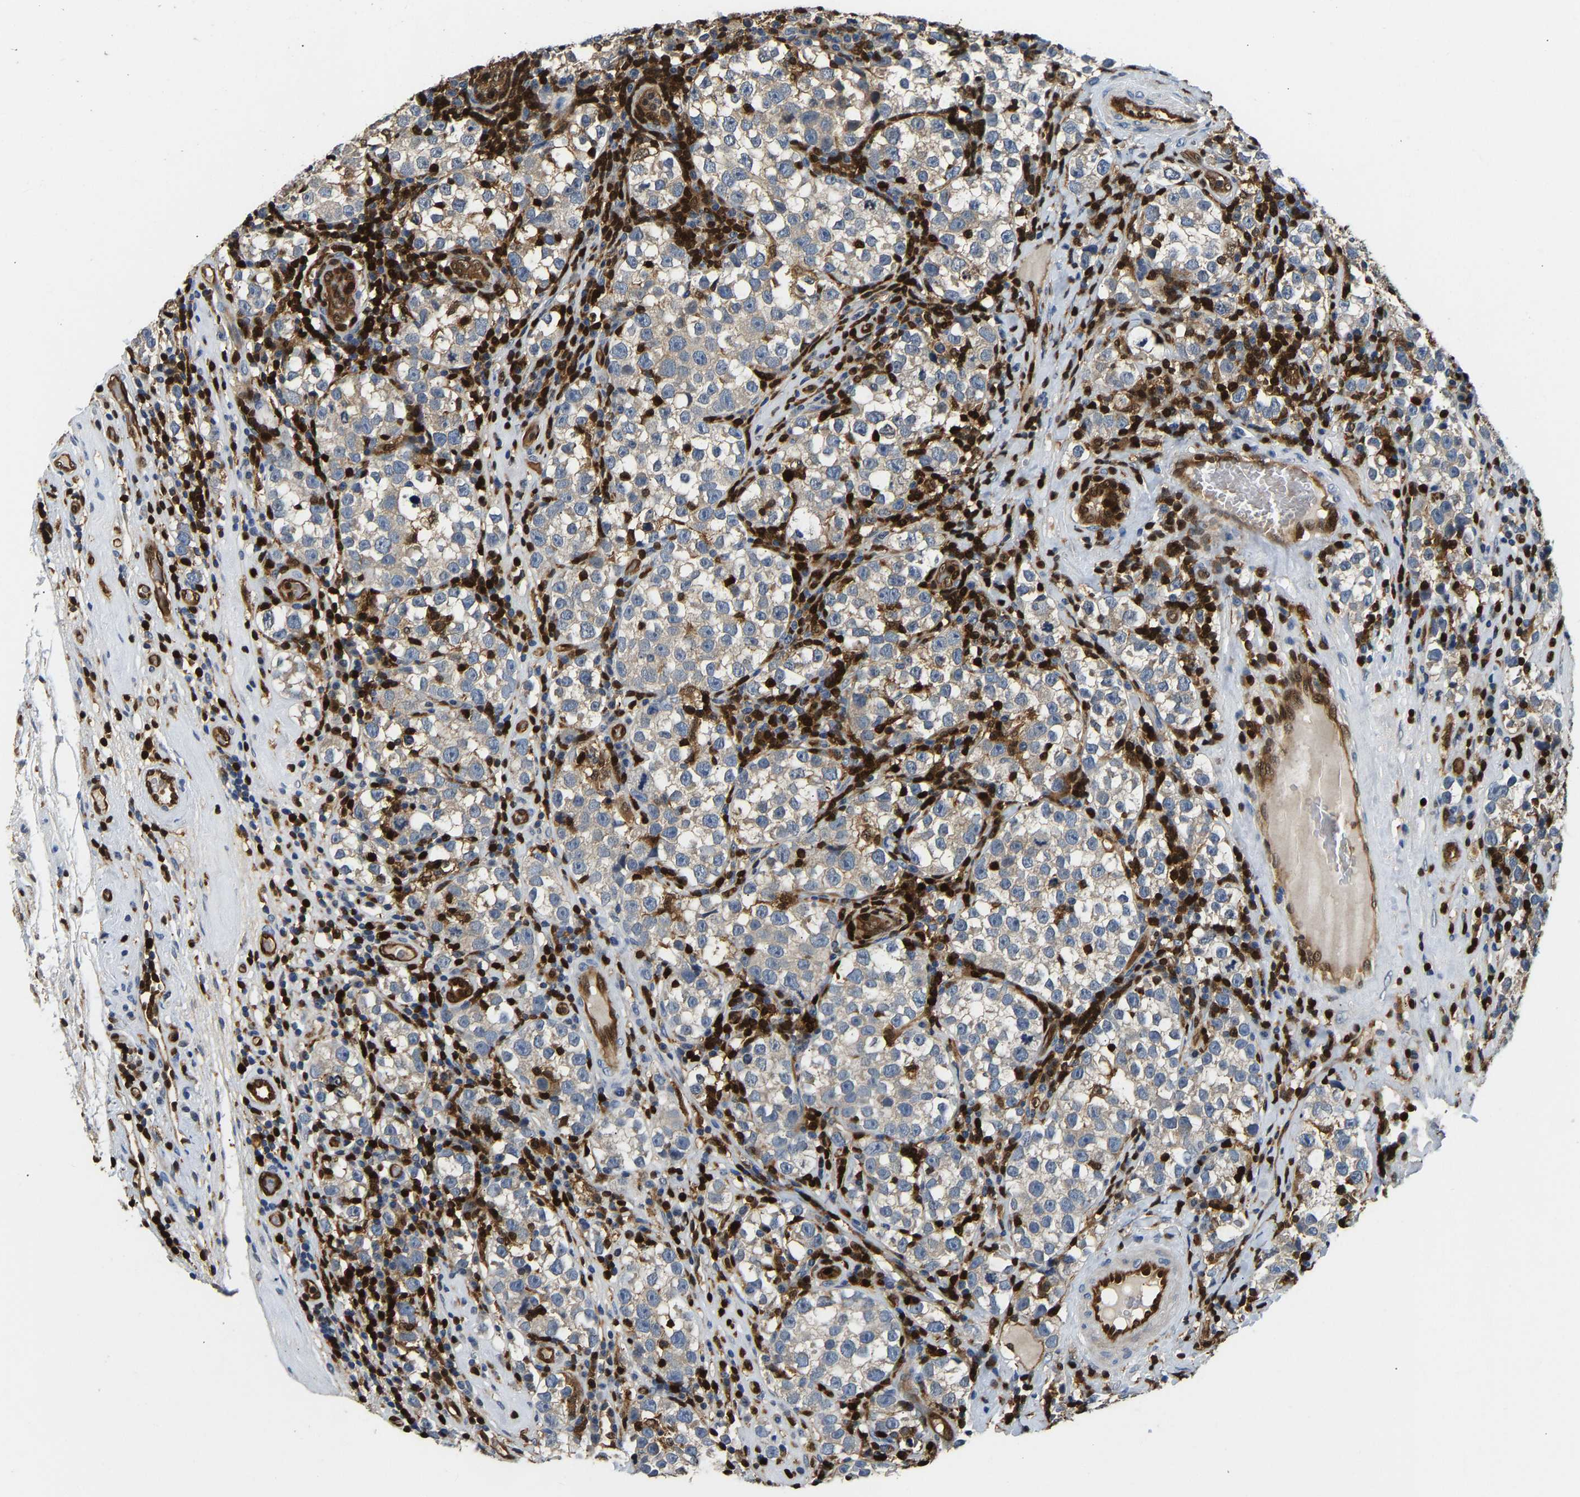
{"staining": {"intensity": "weak", "quantity": "<25%", "location": "cytoplasmic/membranous"}, "tissue": "testis cancer", "cell_type": "Tumor cells", "image_type": "cancer", "snomed": [{"axis": "morphology", "description": "Normal tissue, NOS"}, {"axis": "morphology", "description": "Seminoma, NOS"}, {"axis": "topography", "description": "Testis"}], "caption": "An IHC image of testis seminoma is shown. There is no staining in tumor cells of testis seminoma.", "gene": "GIMAP7", "patient": {"sex": "male", "age": 43}}